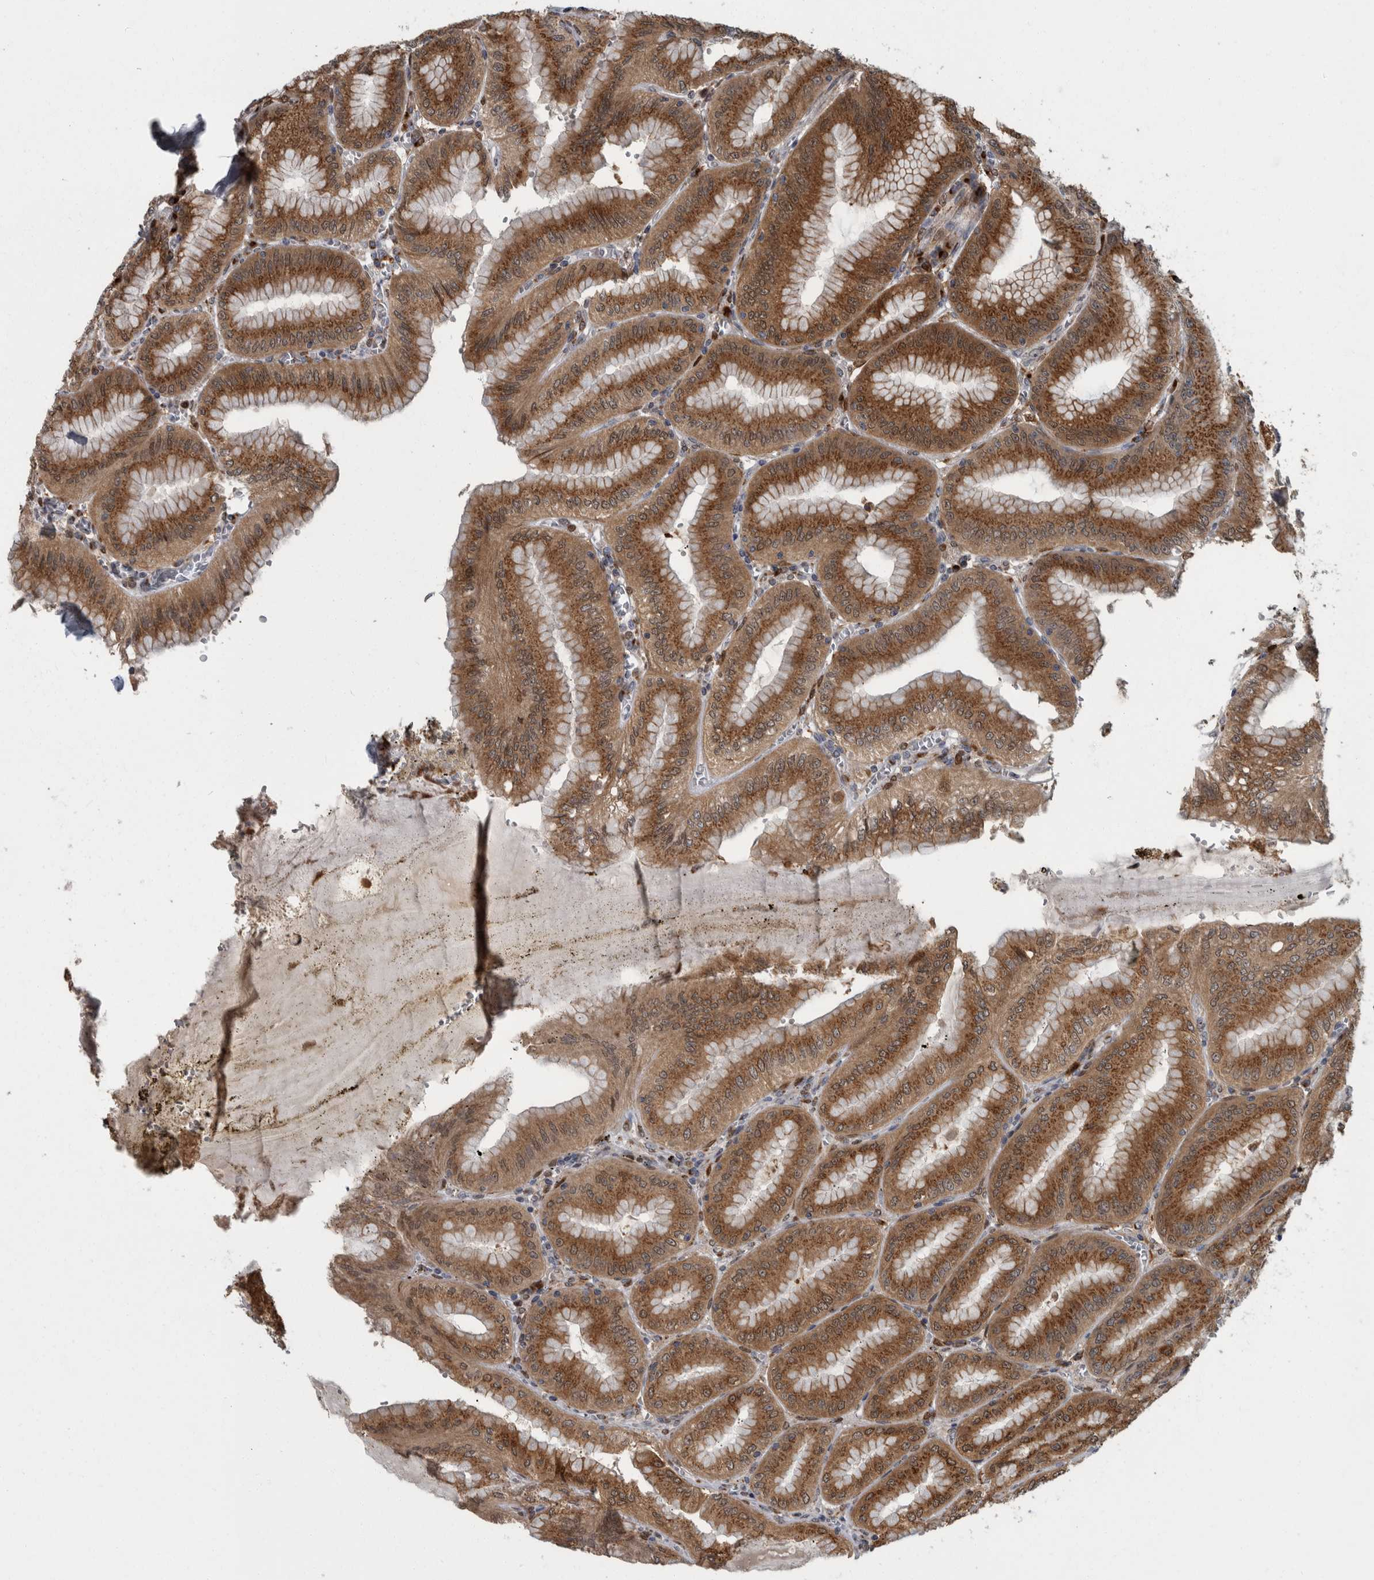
{"staining": {"intensity": "strong", "quantity": ">75%", "location": "cytoplasmic/membranous"}, "tissue": "stomach", "cell_type": "Glandular cells", "image_type": "normal", "snomed": [{"axis": "morphology", "description": "Normal tissue, NOS"}, {"axis": "topography", "description": "Stomach, lower"}], "caption": "Immunohistochemistry (IHC) of benign human stomach displays high levels of strong cytoplasmic/membranous expression in approximately >75% of glandular cells. (DAB (3,3'-diaminobenzidine) = brown stain, brightfield microscopy at high magnification).", "gene": "LMAN2L", "patient": {"sex": "male", "age": 71}}